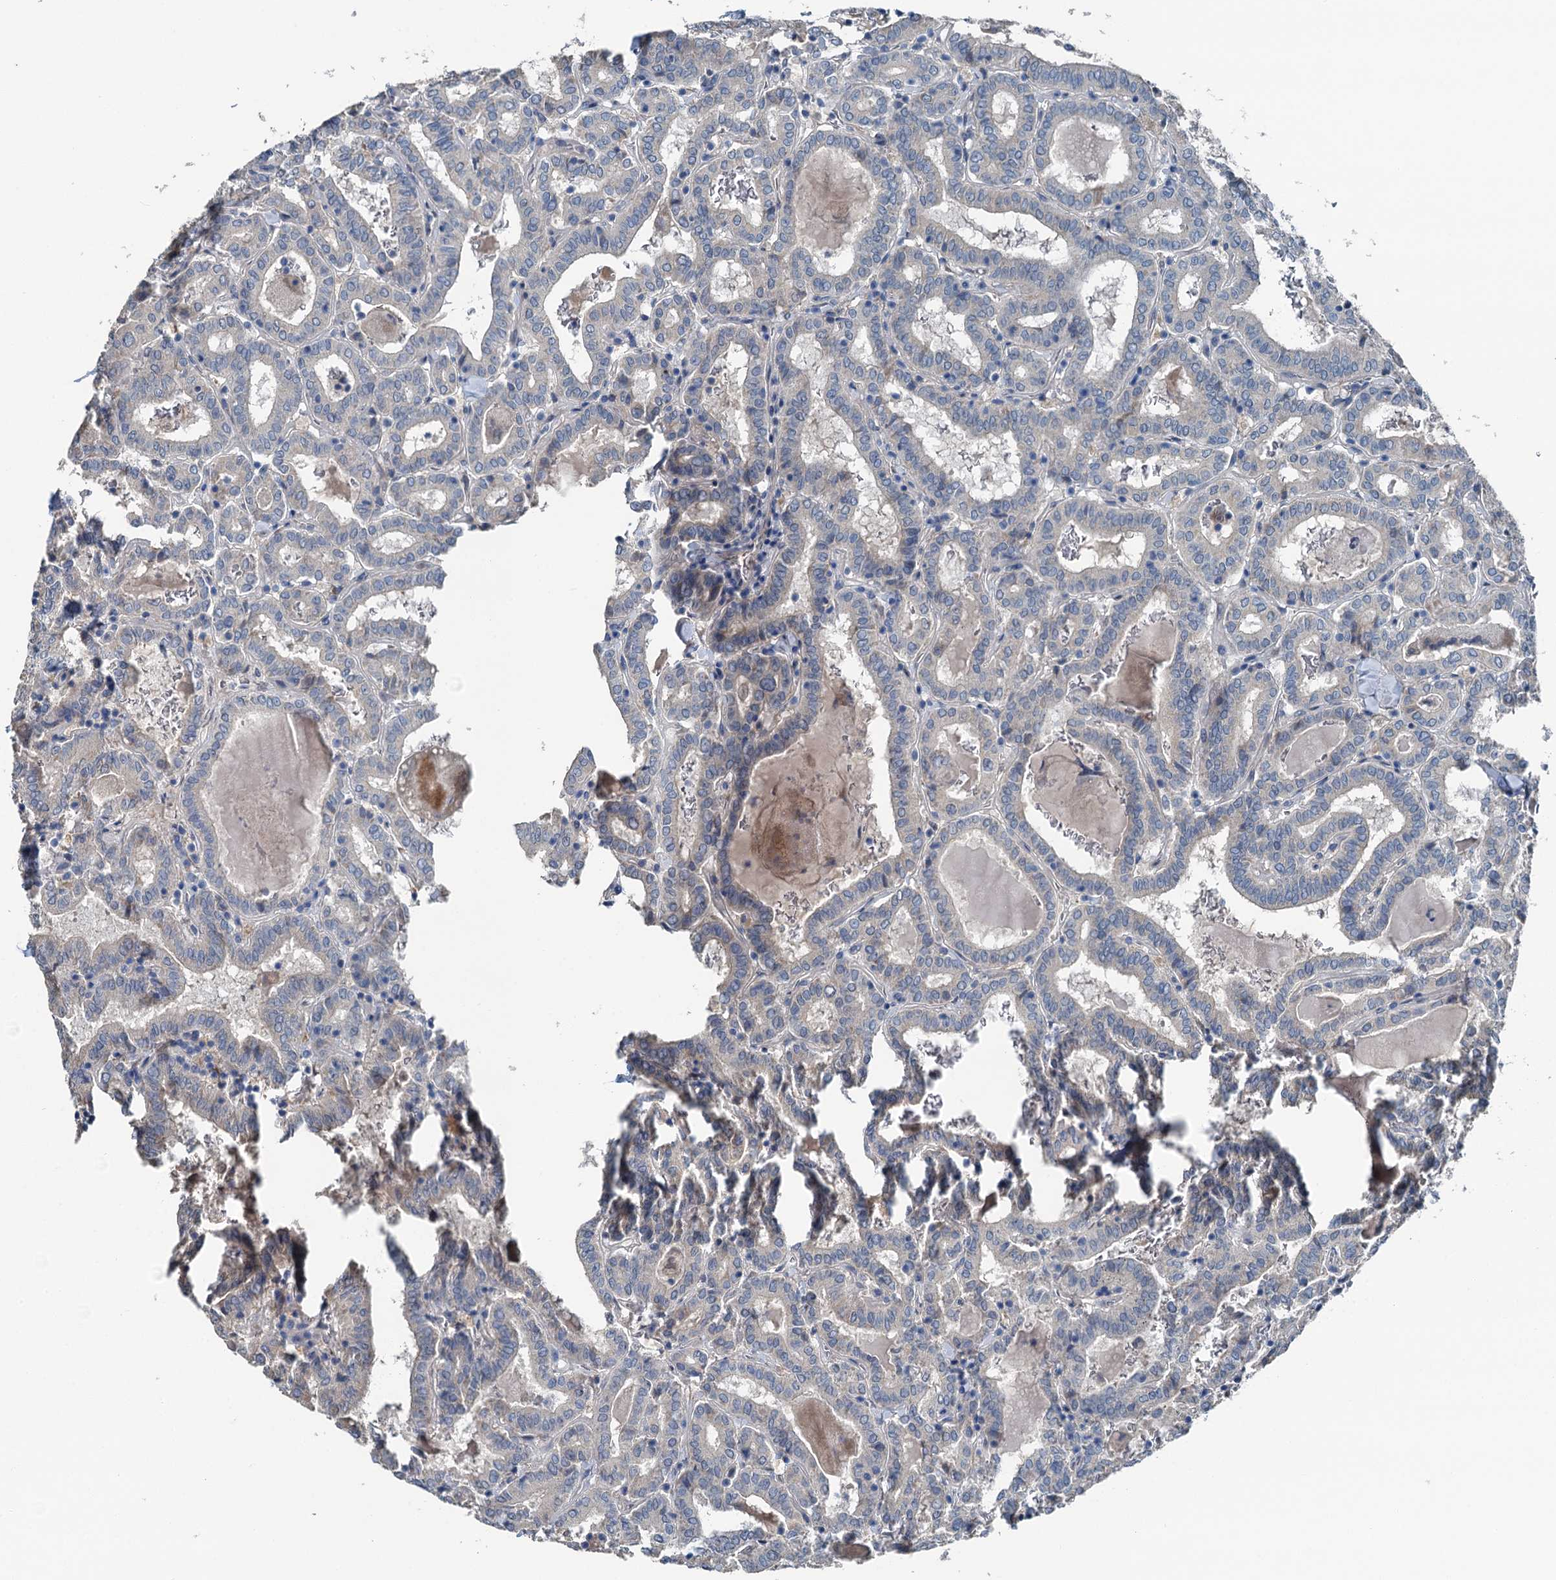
{"staining": {"intensity": "negative", "quantity": "none", "location": "none"}, "tissue": "thyroid cancer", "cell_type": "Tumor cells", "image_type": "cancer", "snomed": [{"axis": "morphology", "description": "Papillary adenocarcinoma, NOS"}, {"axis": "topography", "description": "Thyroid gland"}], "caption": "This photomicrograph is of thyroid cancer (papillary adenocarcinoma) stained with immunohistochemistry (IHC) to label a protein in brown with the nuclei are counter-stained blue. There is no staining in tumor cells. (Brightfield microscopy of DAB immunohistochemistry (IHC) at high magnification).", "gene": "C6orf120", "patient": {"sex": "female", "age": 72}}